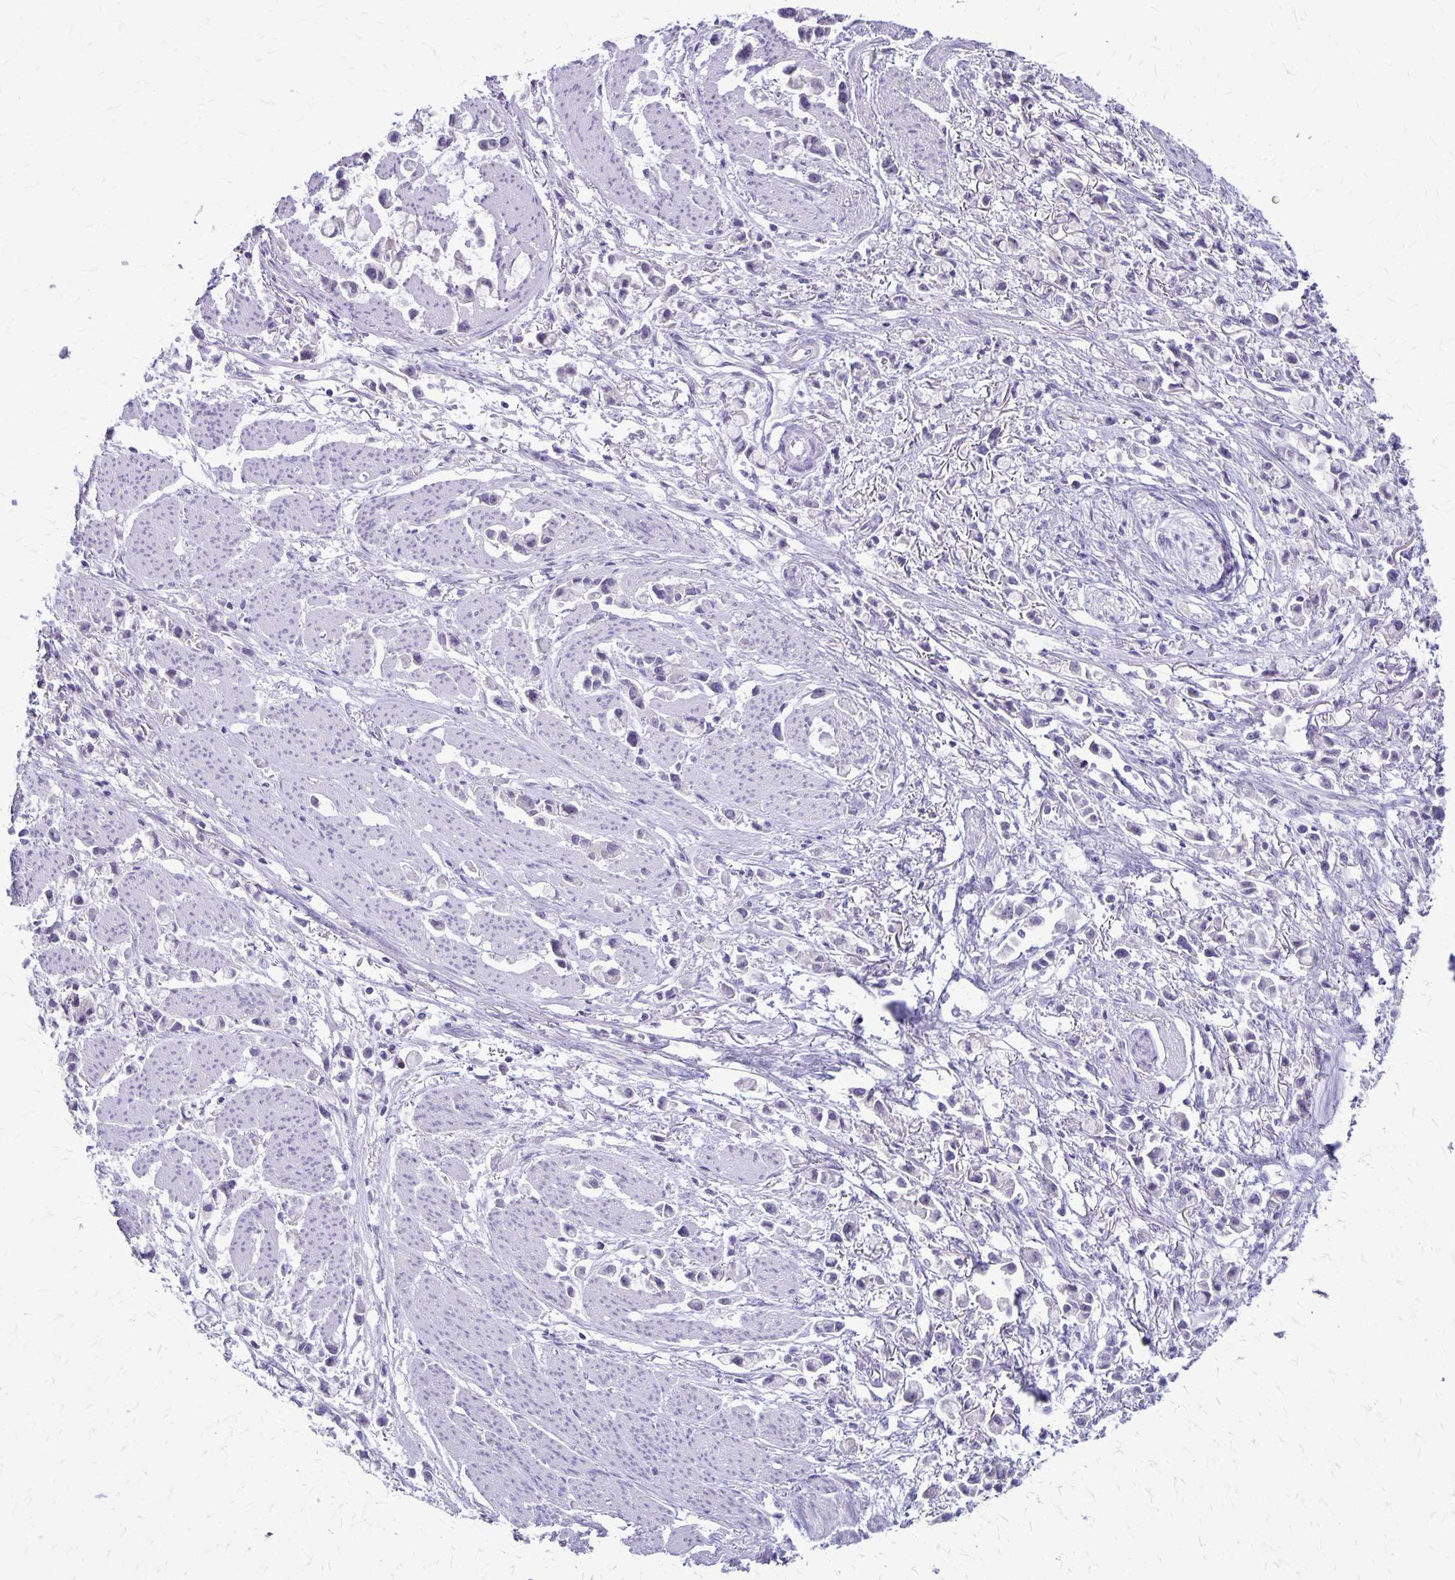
{"staining": {"intensity": "negative", "quantity": "none", "location": "none"}, "tissue": "stomach cancer", "cell_type": "Tumor cells", "image_type": "cancer", "snomed": [{"axis": "morphology", "description": "Adenocarcinoma, NOS"}, {"axis": "topography", "description": "Stomach"}], "caption": "The IHC image has no significant staining in tumor cells of adenocarcinoma (stomach) tissue.", "gene": "PLXNB3", "patient": {"sex": "female", "age": 81}}